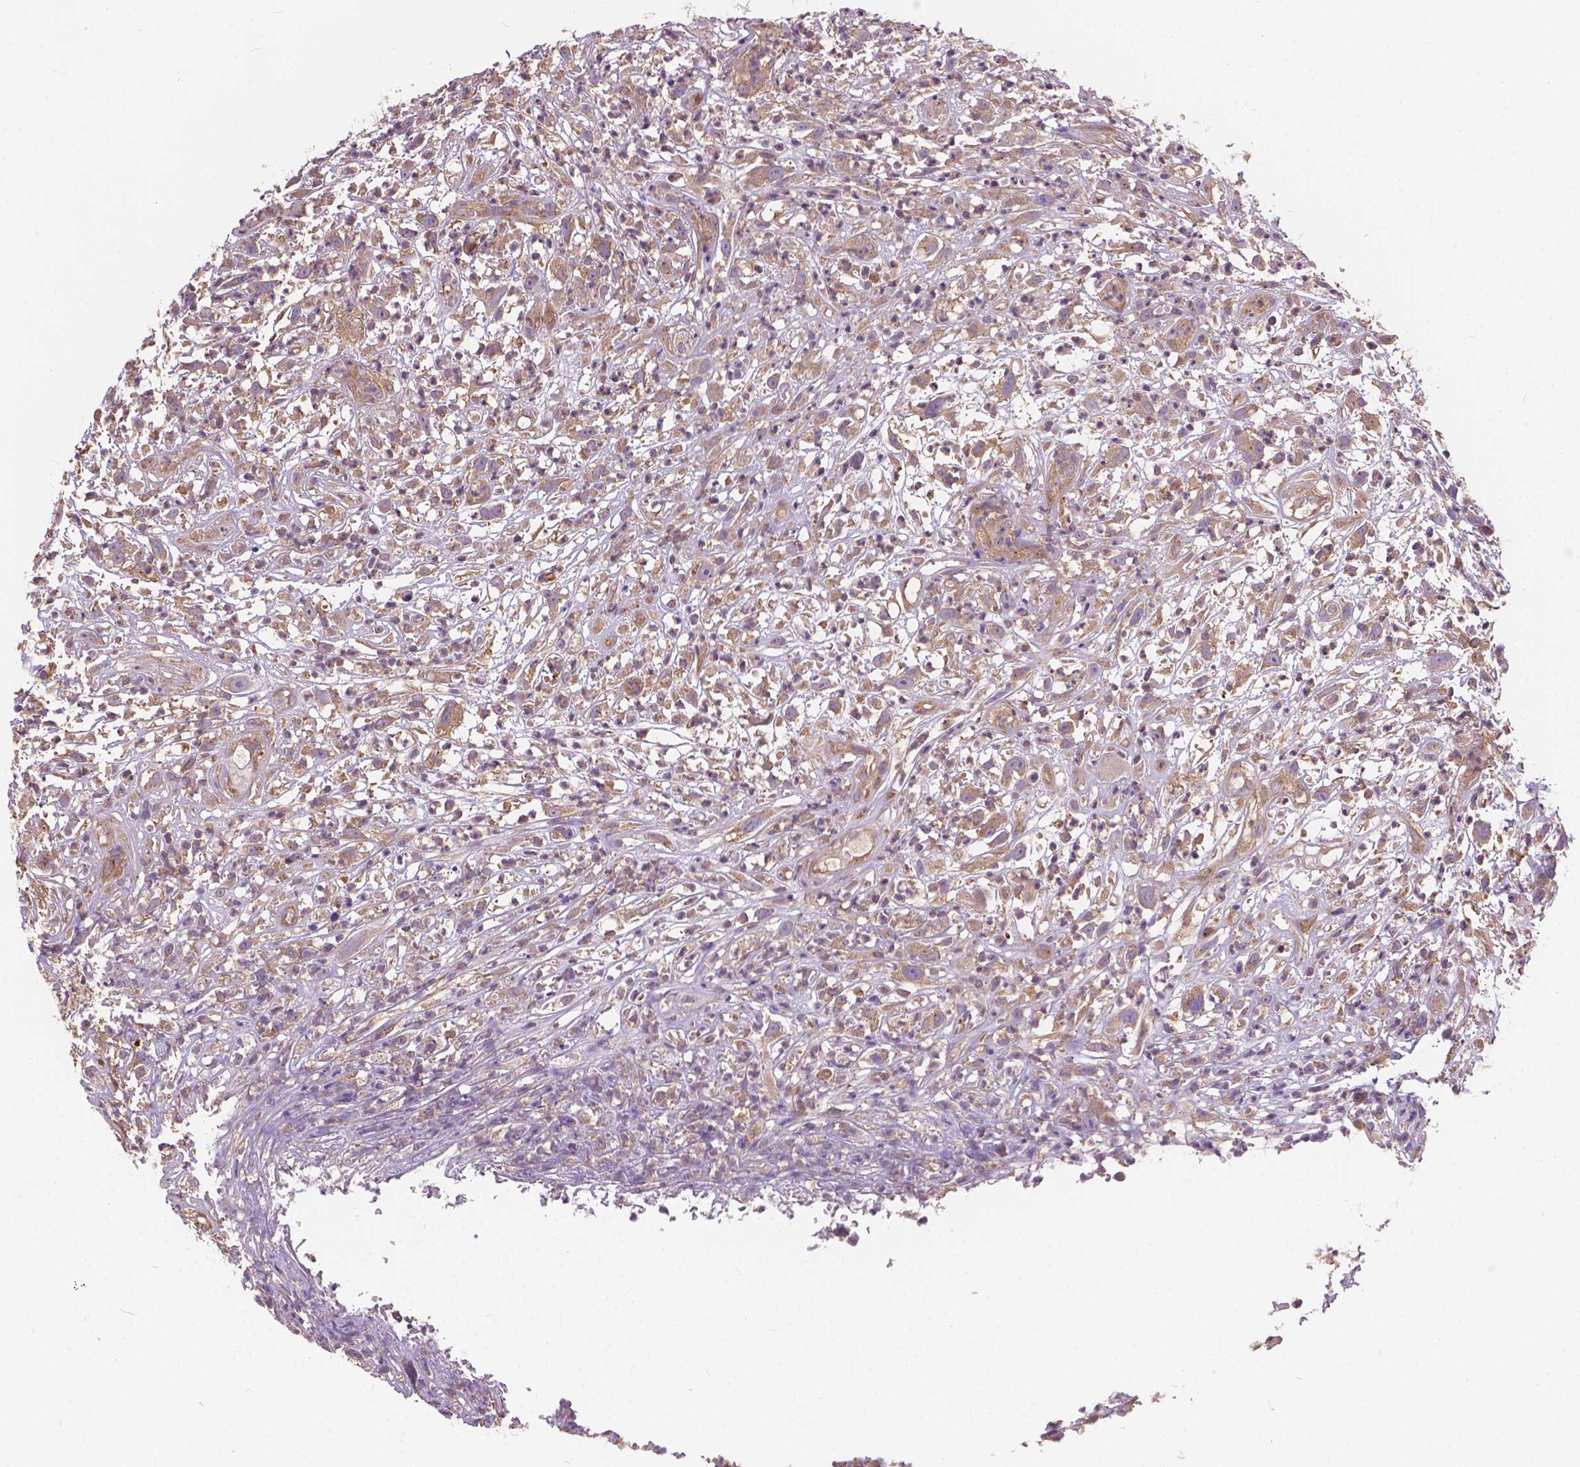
{"staining": {"intensity": "weak", "quantity": ">75%", "location": "cytoplasmic/membranous"}, "tissue": "head and neck cancer", "cell_type": "Tumor cells", "image_type": "cancer", "snomed": [{"axis": "morphology", "description": "Squamous cell carcinoma, NOS"}, {"axis": "topography", "description": "Head-Neck"}], "caption": "An immunohistochemistry histopathology image of tumor tissue is shown. Protein staining in brown shows weak cytoplasmic/membranous positivity in head and neck cancer (squamous cell carcinoma) within tumor cells.", "gene": "MZT1", "patient": {"sex": "male", "age": 65}}